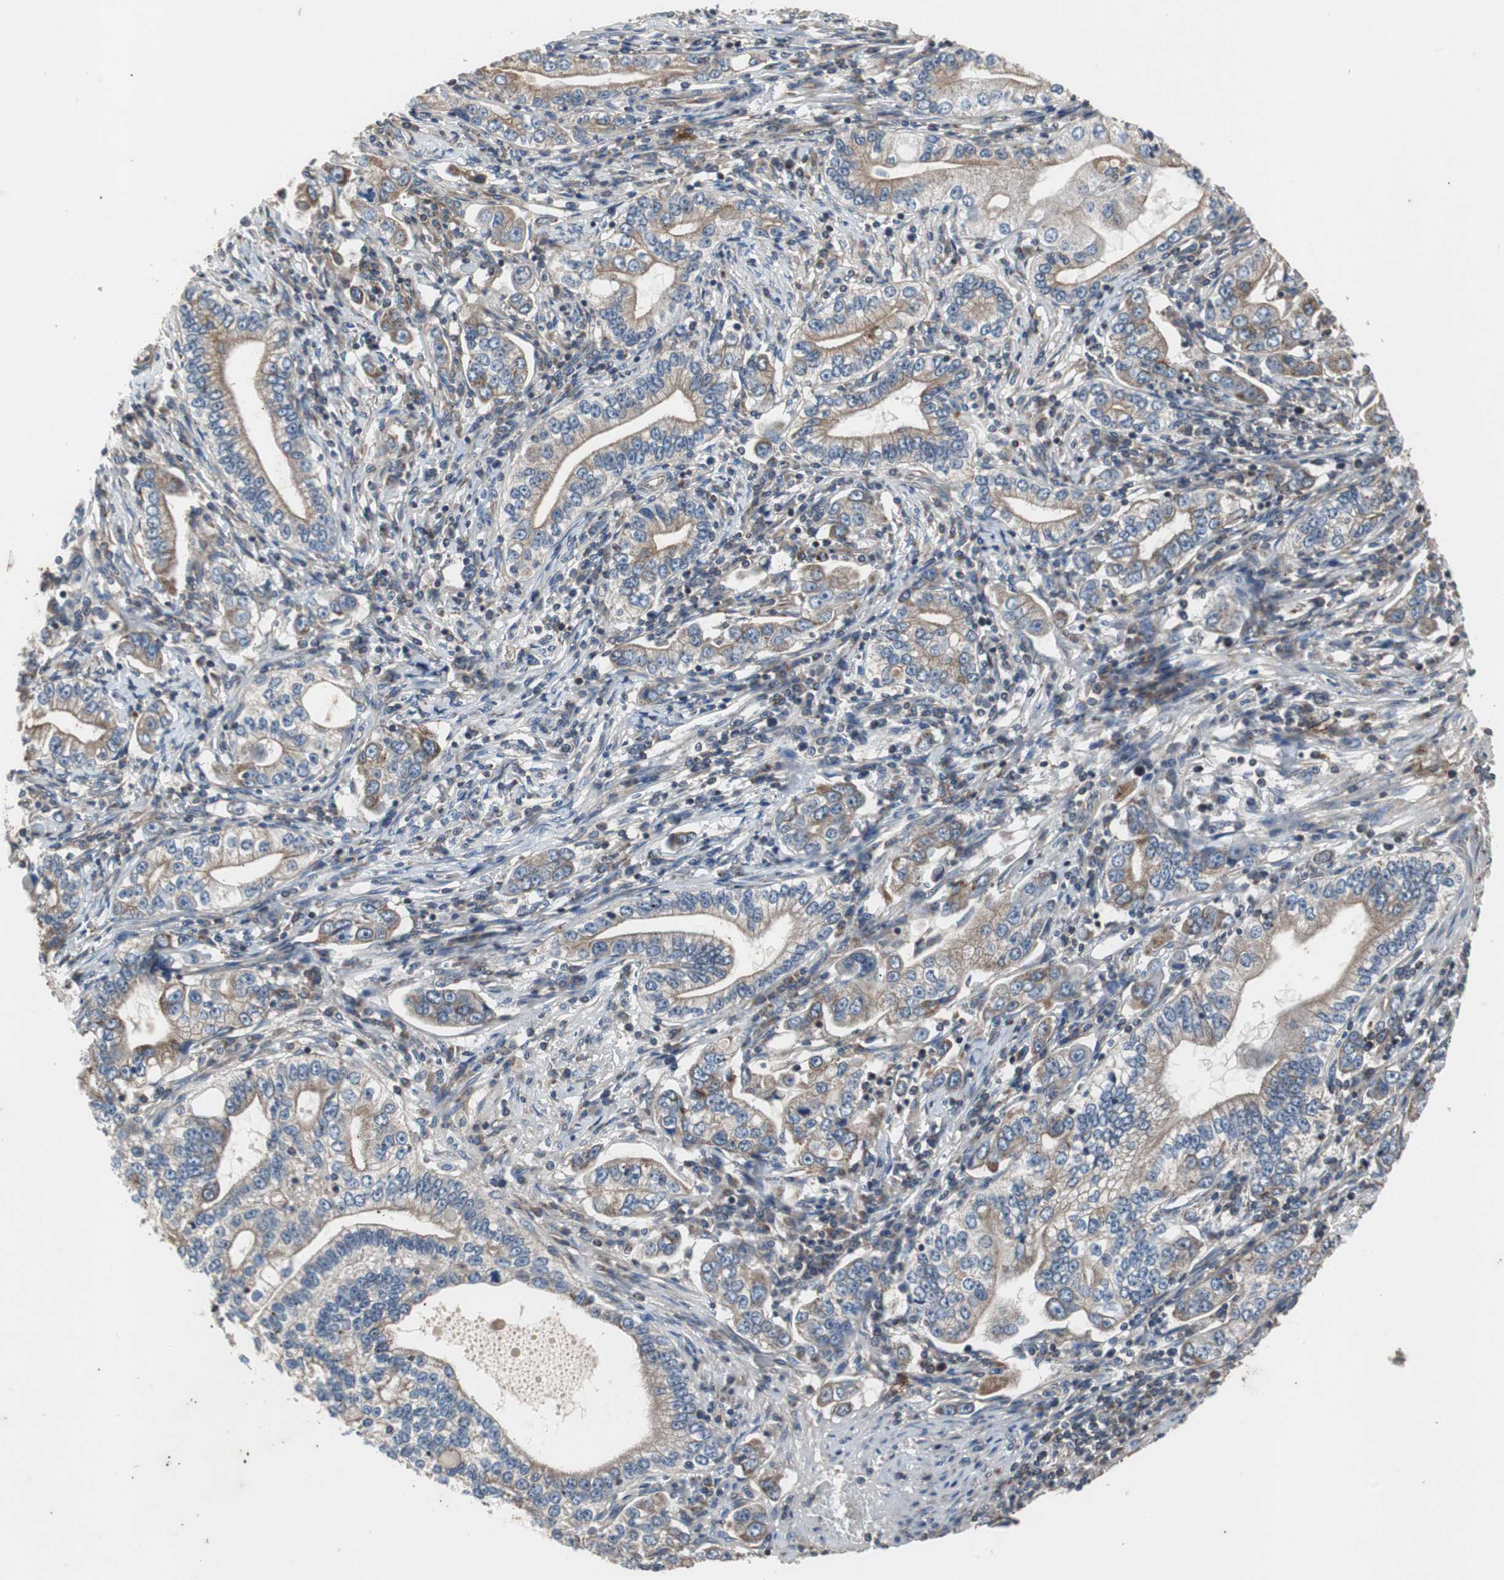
{"staining": {"intensity": "weak", "quantity": ">75%", "location": "cytoplasmic/membranous"}, "tissue": "stomach cancer", "cell_type": "Tumor cells", "image_type": "cancer", "snomed": [{"axis": "morphology", "description": "Adenocarcinoma, NOS"}, {"axis": "topography", "description": "Stomach, lower"}], "caption": "Immunohistochemistry (IHC) of human stomach adenocarcinoma displays low levels of weak cytoplasmic/membranous positivity in approximately >75% of tumor cells.", "gene": "ACTR3", "patient": {"sex": "female", "age": 72}}